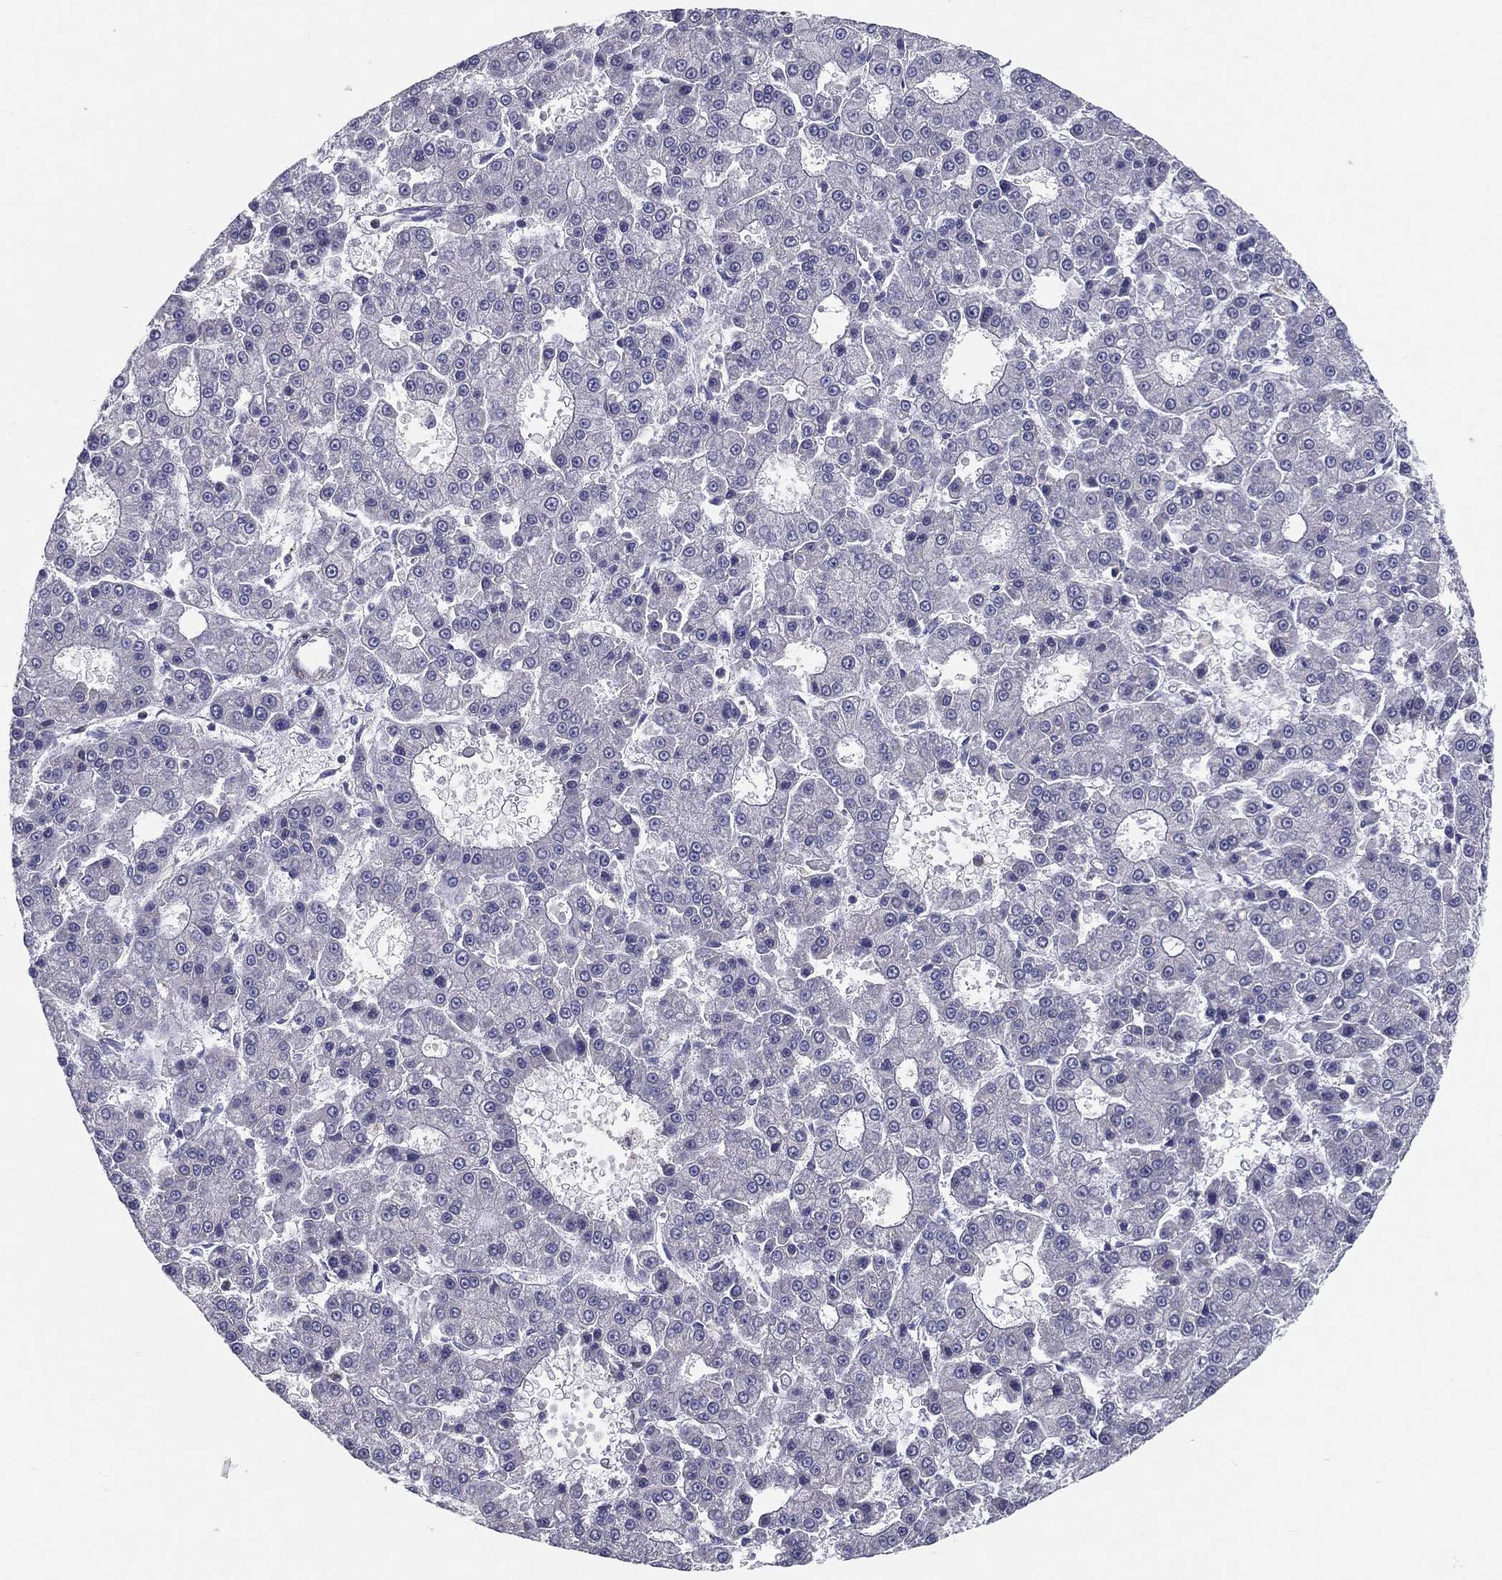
{"staining": {"intensity": "negative", "quantity": "none", "location": "none"}, "tissue": "liver cancer", "cell_type": "Tumor cells", "image_type": "cancer", "snomed": [{"axis": "morphology", "description": "Carcinoma, Hepatocellular, NOS"}, {"axis": "topography", "description": "Liver"}], "caption": "This is a image of immunohistochemistry (IHC) staining of liver cancer, which shows no staining in tumor cells.", "gene": "PCSK1", "patient": {"sex": "male", "age": 70}}